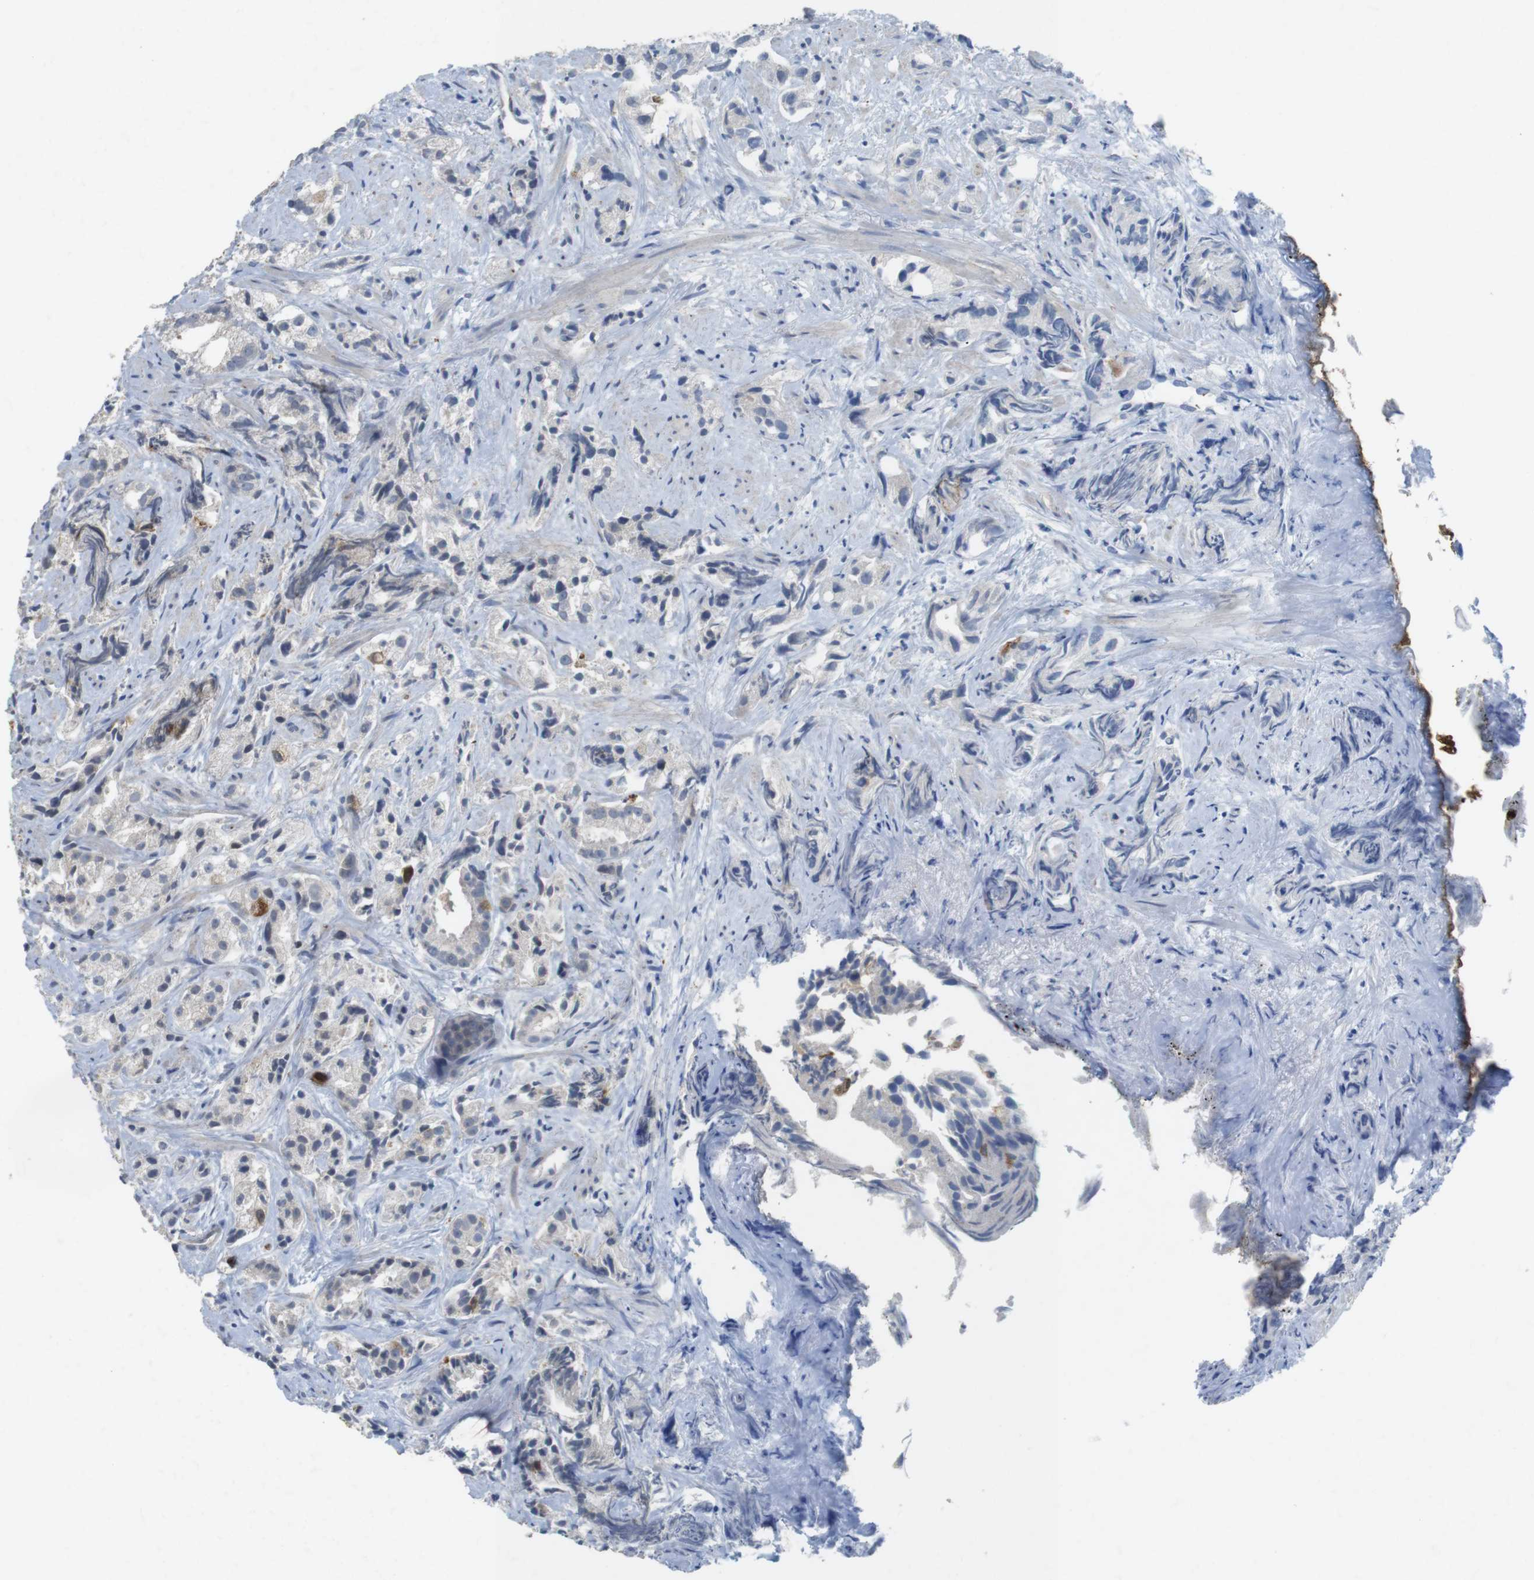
{"staining": {"intensity": "negative", "quantity": "none", "location": "none"}, "tissue": "prostate cancer", "cell_type": "Tumor cells", "image_type": "cancer", "snomed": [{"axis": "morphology", "description": "Adenocarcinoma, Low grade"}, {"axis": "topography", "description": "Prostate"}], "caption": "Prostate cancer (low-grade adenocarcinoma) stained for a protein using immunohistochemistry reveals no expression tumor cells.", "gene": "KPNA2", "patient": {"sex": "male", "age": 89}}